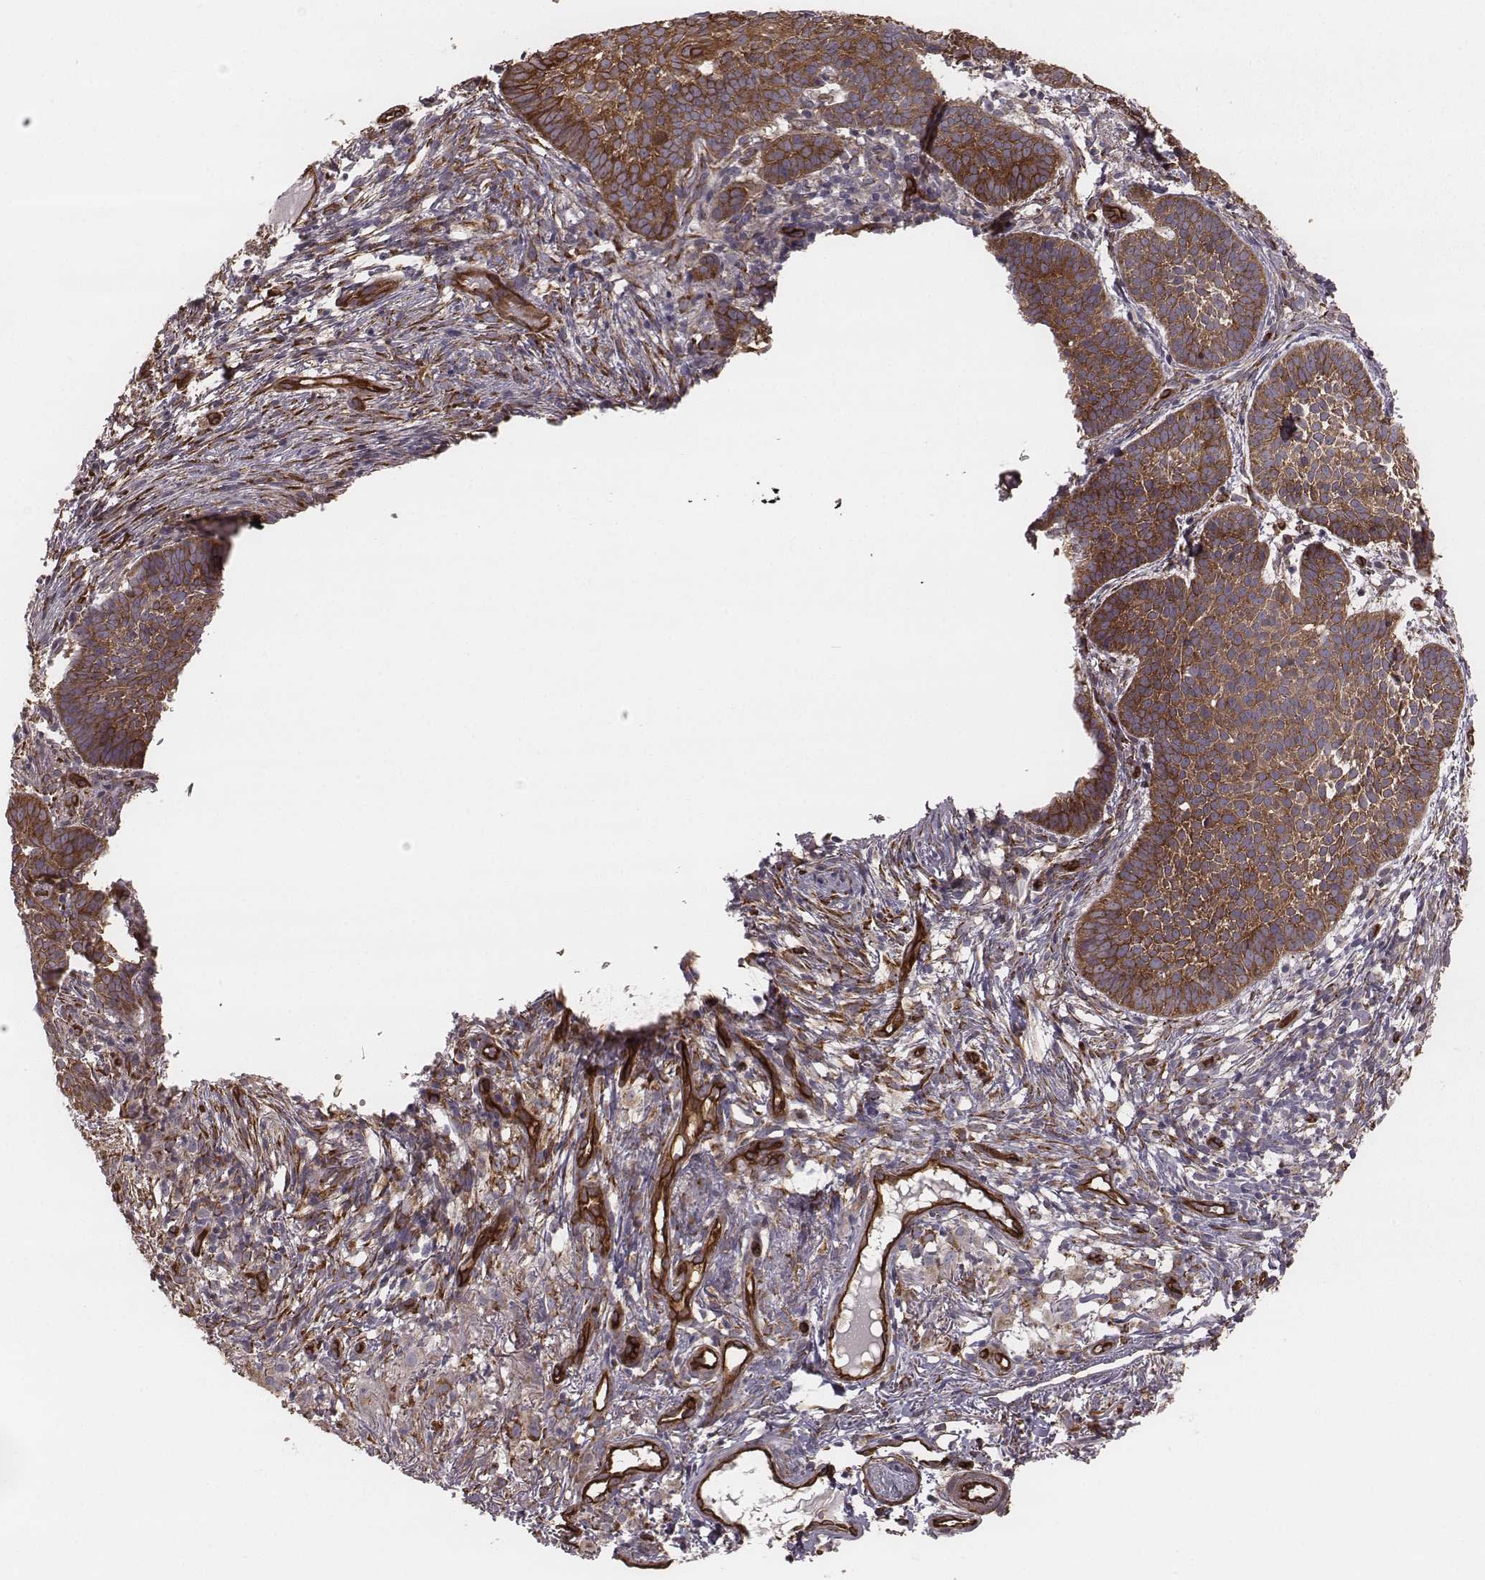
{"staining": {"intensity": "moderate", "quantity": ">75%", "location": "cytoplasmic/membranous"}, "tissue": "skin cancer", "cell_type": "Tumor cells", "image_type": "cancer", "snomed": [{"axis": "morphology", "description": "Basal cell carcinoma"}, {"axis": "topography", "description": "Skin"}], "caption": "About >75% of tumor cells in human skin basal cell carcinoma demonstrate moderate cytoplasmic/membranous protein positivity as visualized by brown immunohistochemical staining.", "gene": "PALMD", "patient": {"sex": "male", "age": 72}}